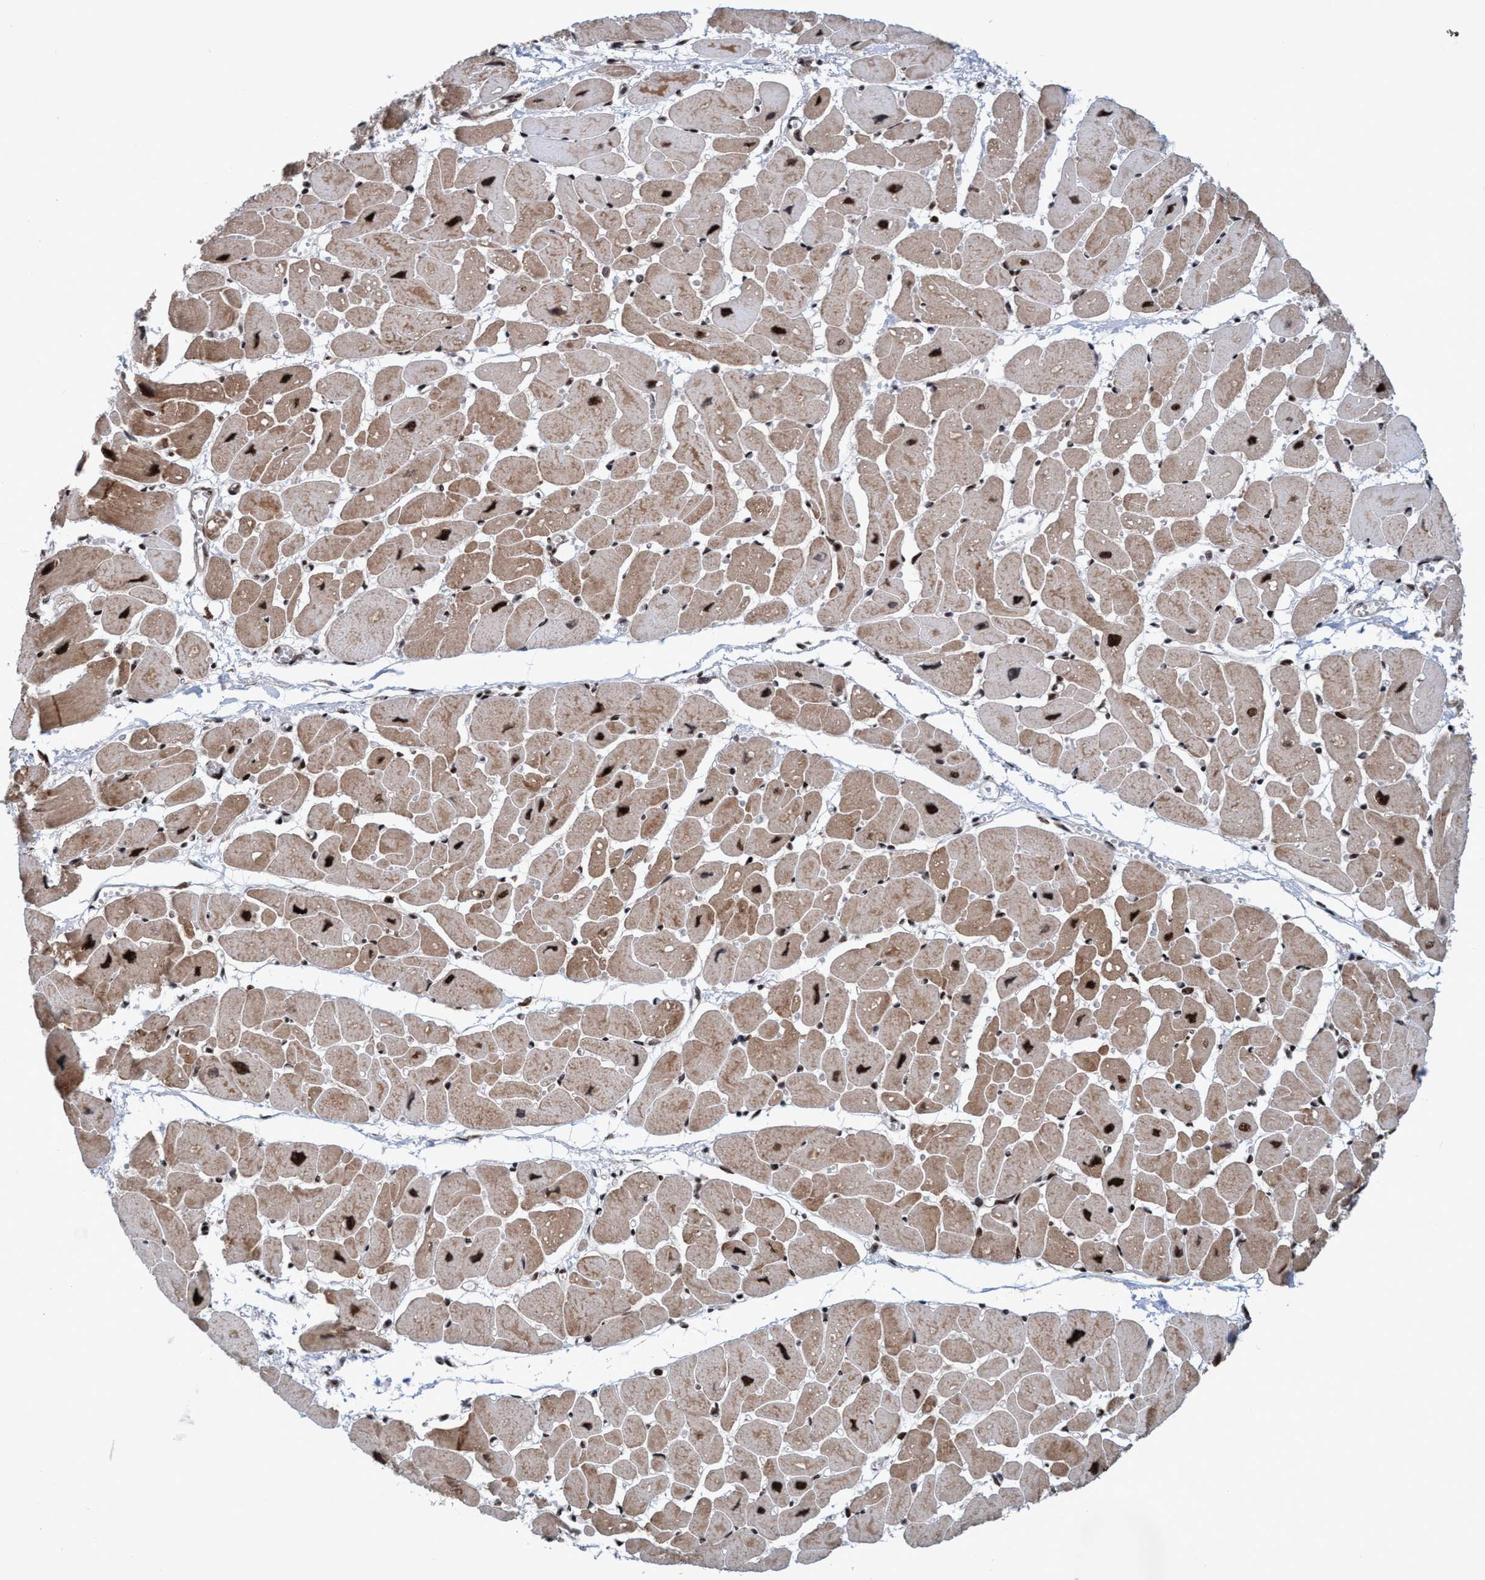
{"staining": {"intensity": "strong", "quantity": ">75%", "location": "cytoplasmic/membranous,nuclear"}, "tissue": "heart muscle", "cell_type": "Cardiomyocytes", "image_type": "normal", "snomed": [{"axis": "morphology", "description": "Normal tissue, NOS"}, {"axis": "topography", "description": "Heart"}], "caption": "Cardiomyocytes exhibit high levels of strong cytoplasmic/membranous,nuclear staining in about >75% of cells in unremarkable human heart muscle.", "gene": "TOPBP1", "patient": {"sex": "female", "age": 54}}